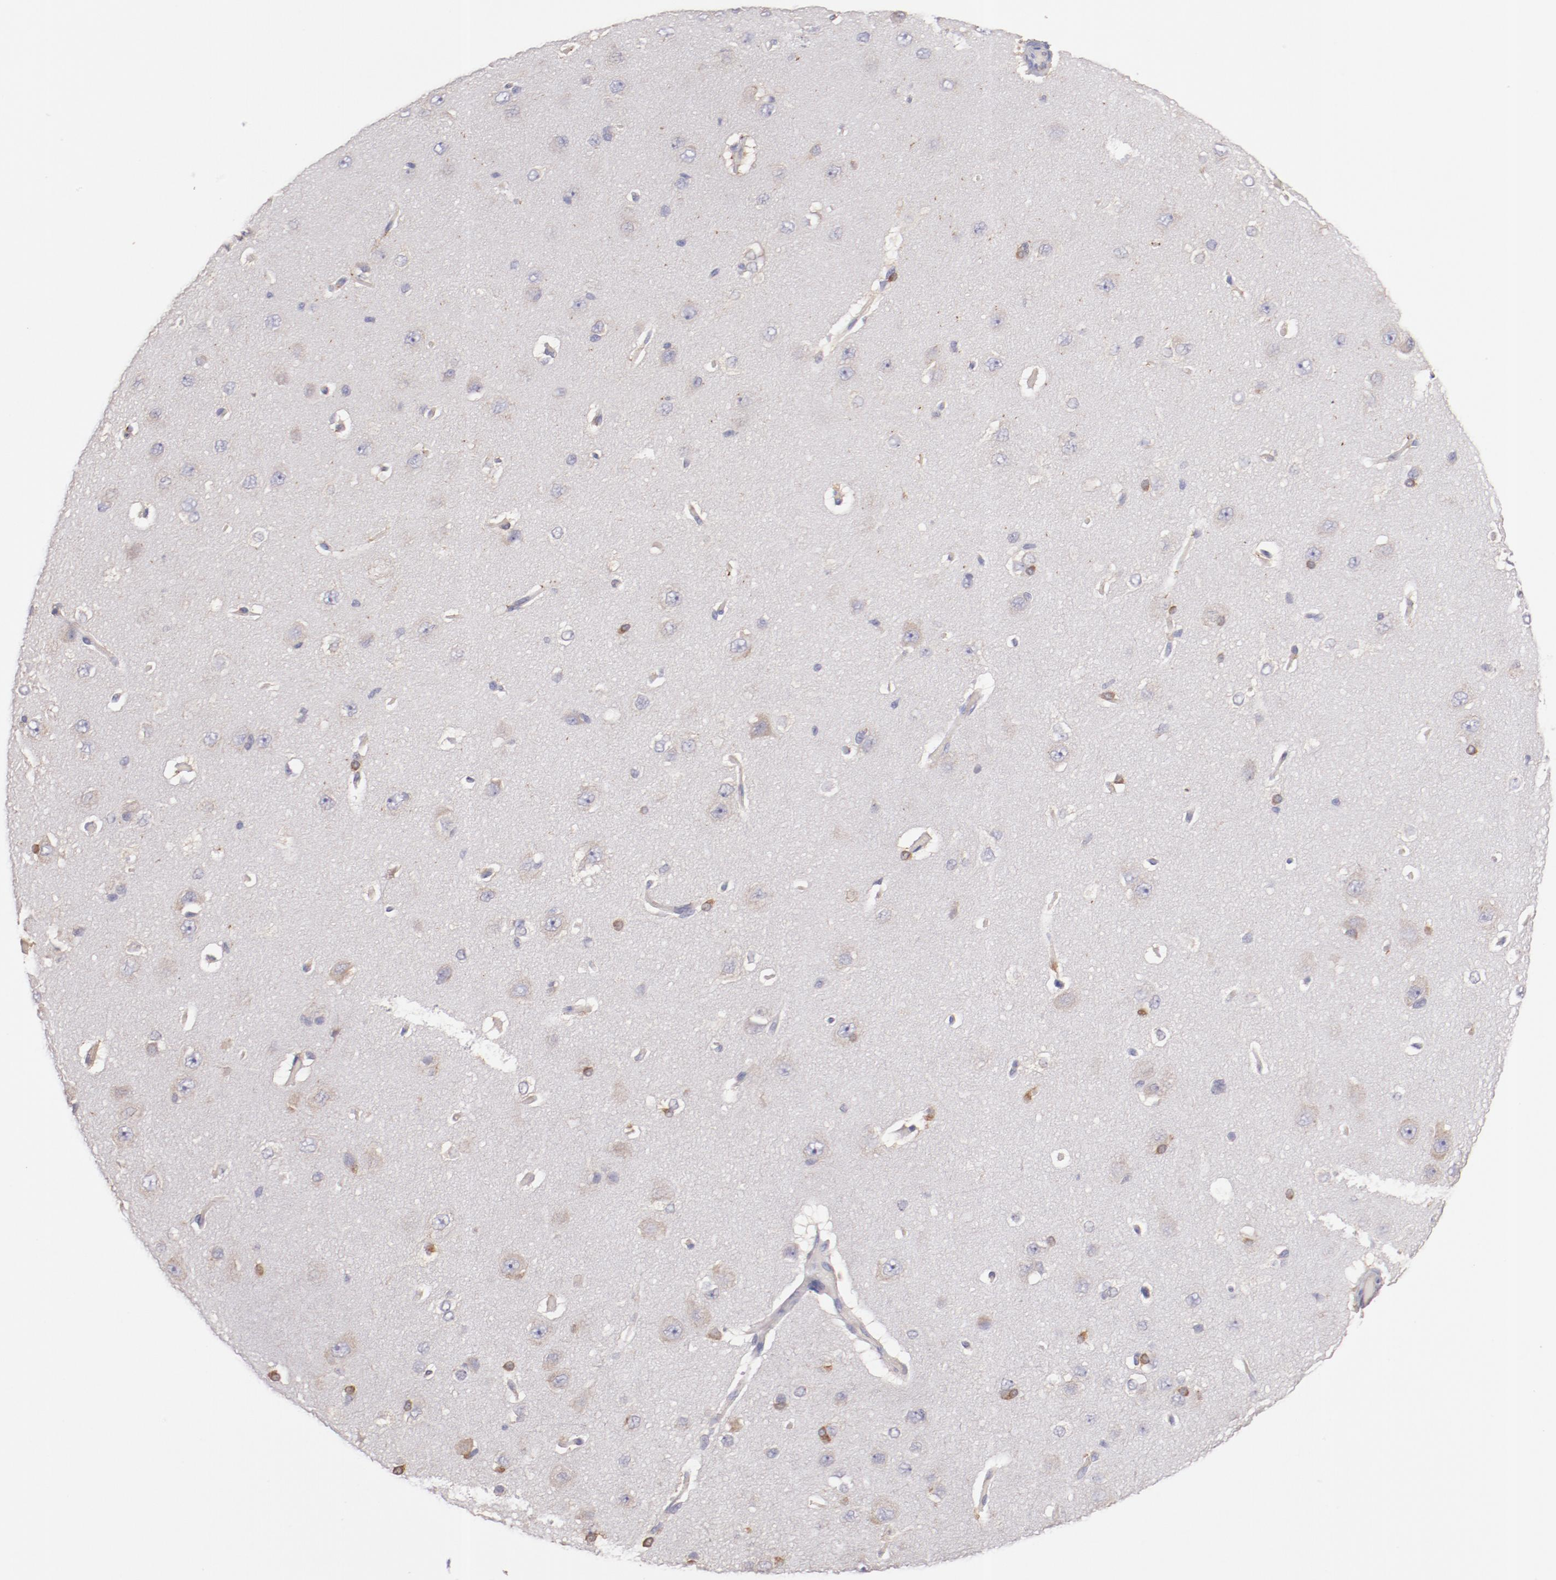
{"staining": {"intensity": "negative", "quantity": "none", "location": "none"}, "tissue": "cerebral cortex", "cell_type": "Endothelial cells", "image_type": "normal", "snomed": [{"axis": "morphology", "description": "Normal tissue, NOS"}, {"axis": "topography", "description": "Cerebral cortex"}], "caption": "DAB (3,3'-diaminobenzidine) immunohistochemical staining of normal human cerebral cortex demonstrates no significant staining in endothelial cells. (DAB (3,3'-diaminobenzidine) immunohistochemistry (IHC) visualized using brightfield microscopy, high magnification).", "gene": "ENTPD5", "patient": {"sex": "female", "age": 45}}